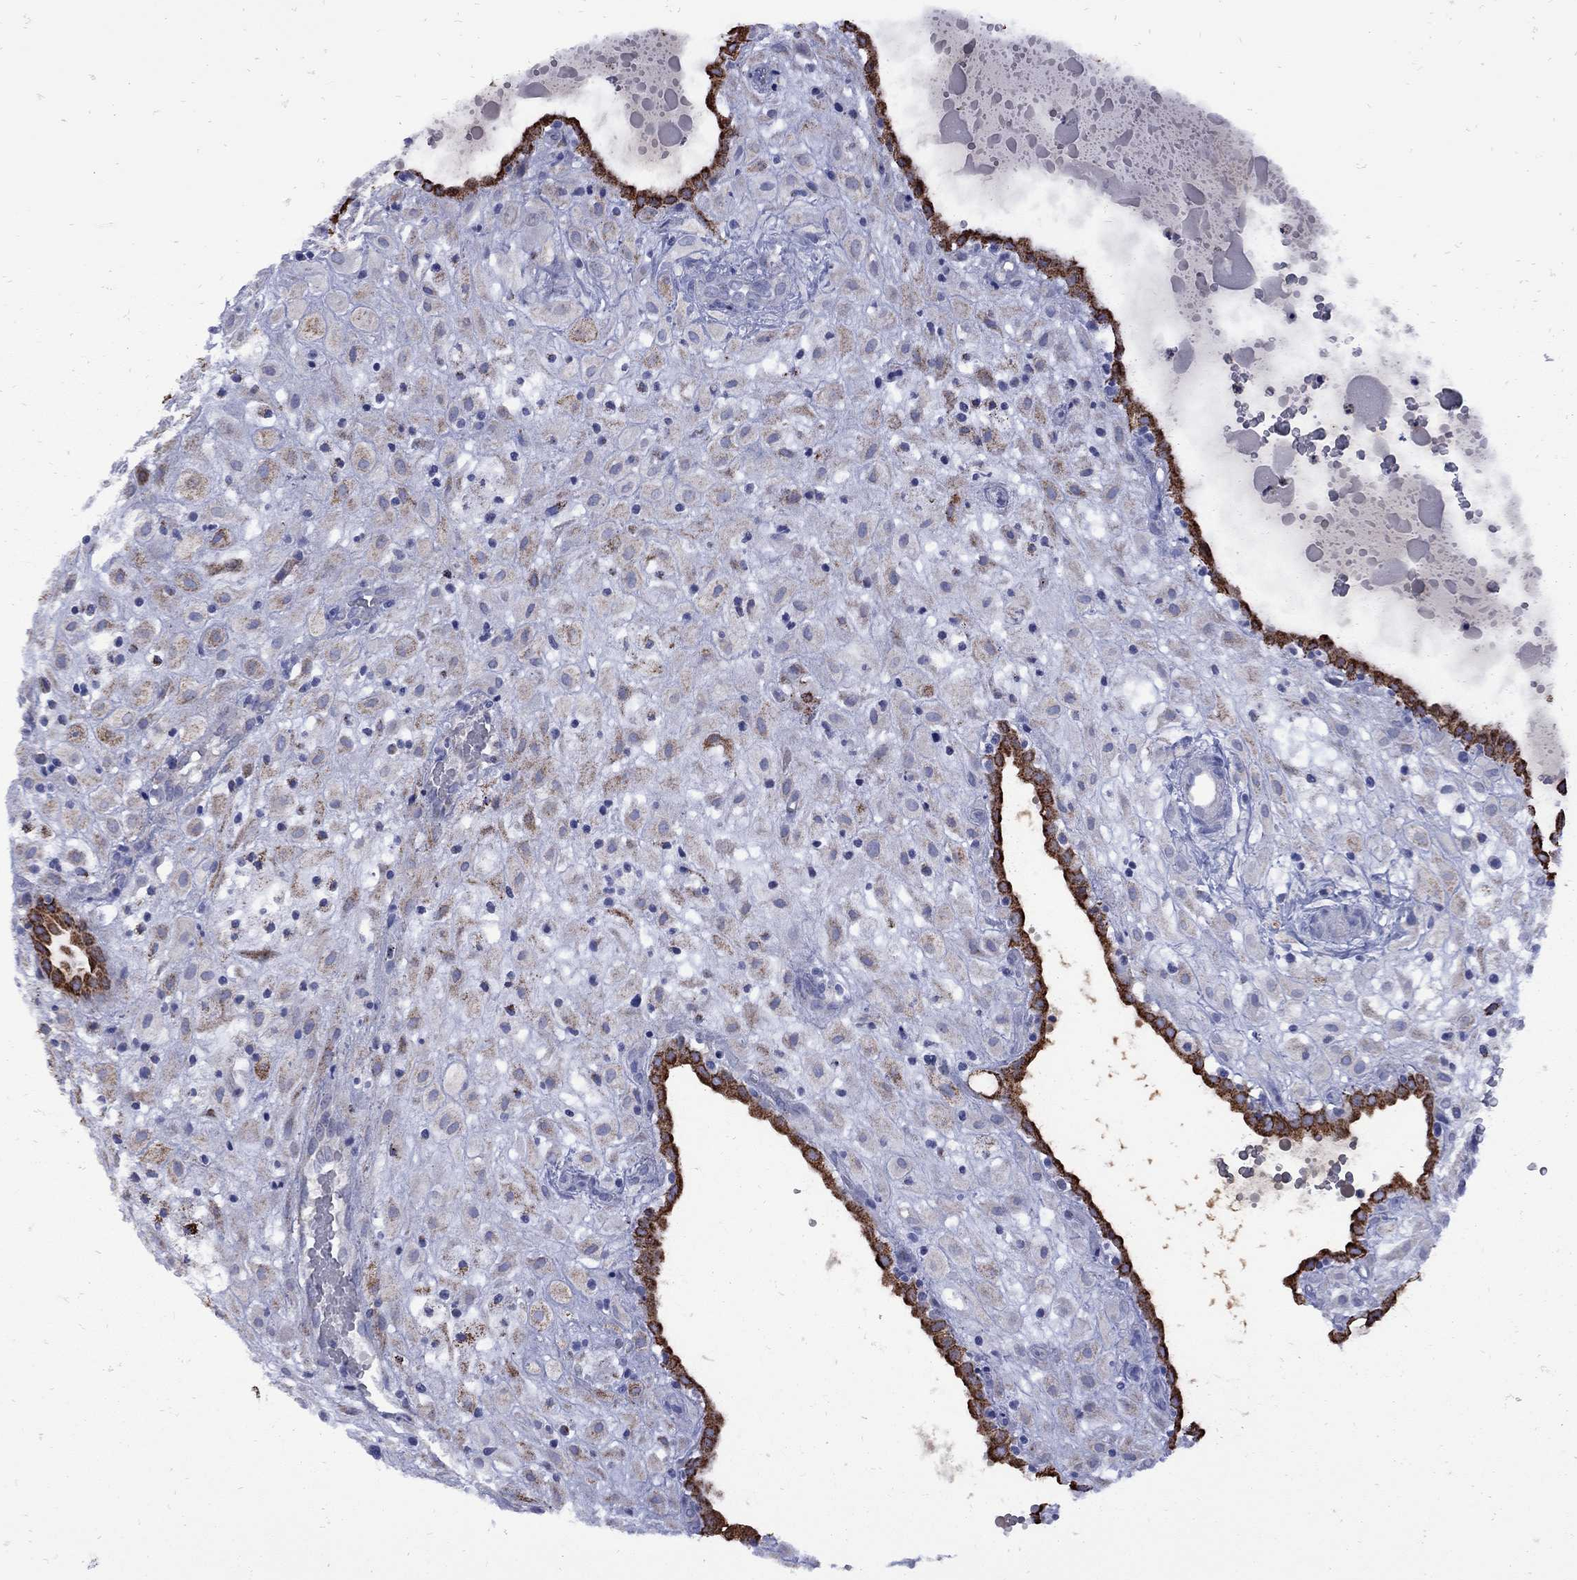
{"staining": {"intensity": "moderate", "quantity": "<25%", "location": "cytoplasmic/membranous"}, "tissue": "placenta", "cell_type": "Decidual cells", "image_type": "normal", "snomed": [{"axis": "morphology", "description": "Normal tissue, NOS"}, {"axis": "topography", "description": "Placenta"}], "caption": "IHC photomicrograph of normal human placenta stained for a protein (brown), which displays low levels of moderate cytoplasmic/membranous positivity in about <25% of decidual cells.", "gene": "SESTD1", "patient": {"sex": "female", "age": 24}}